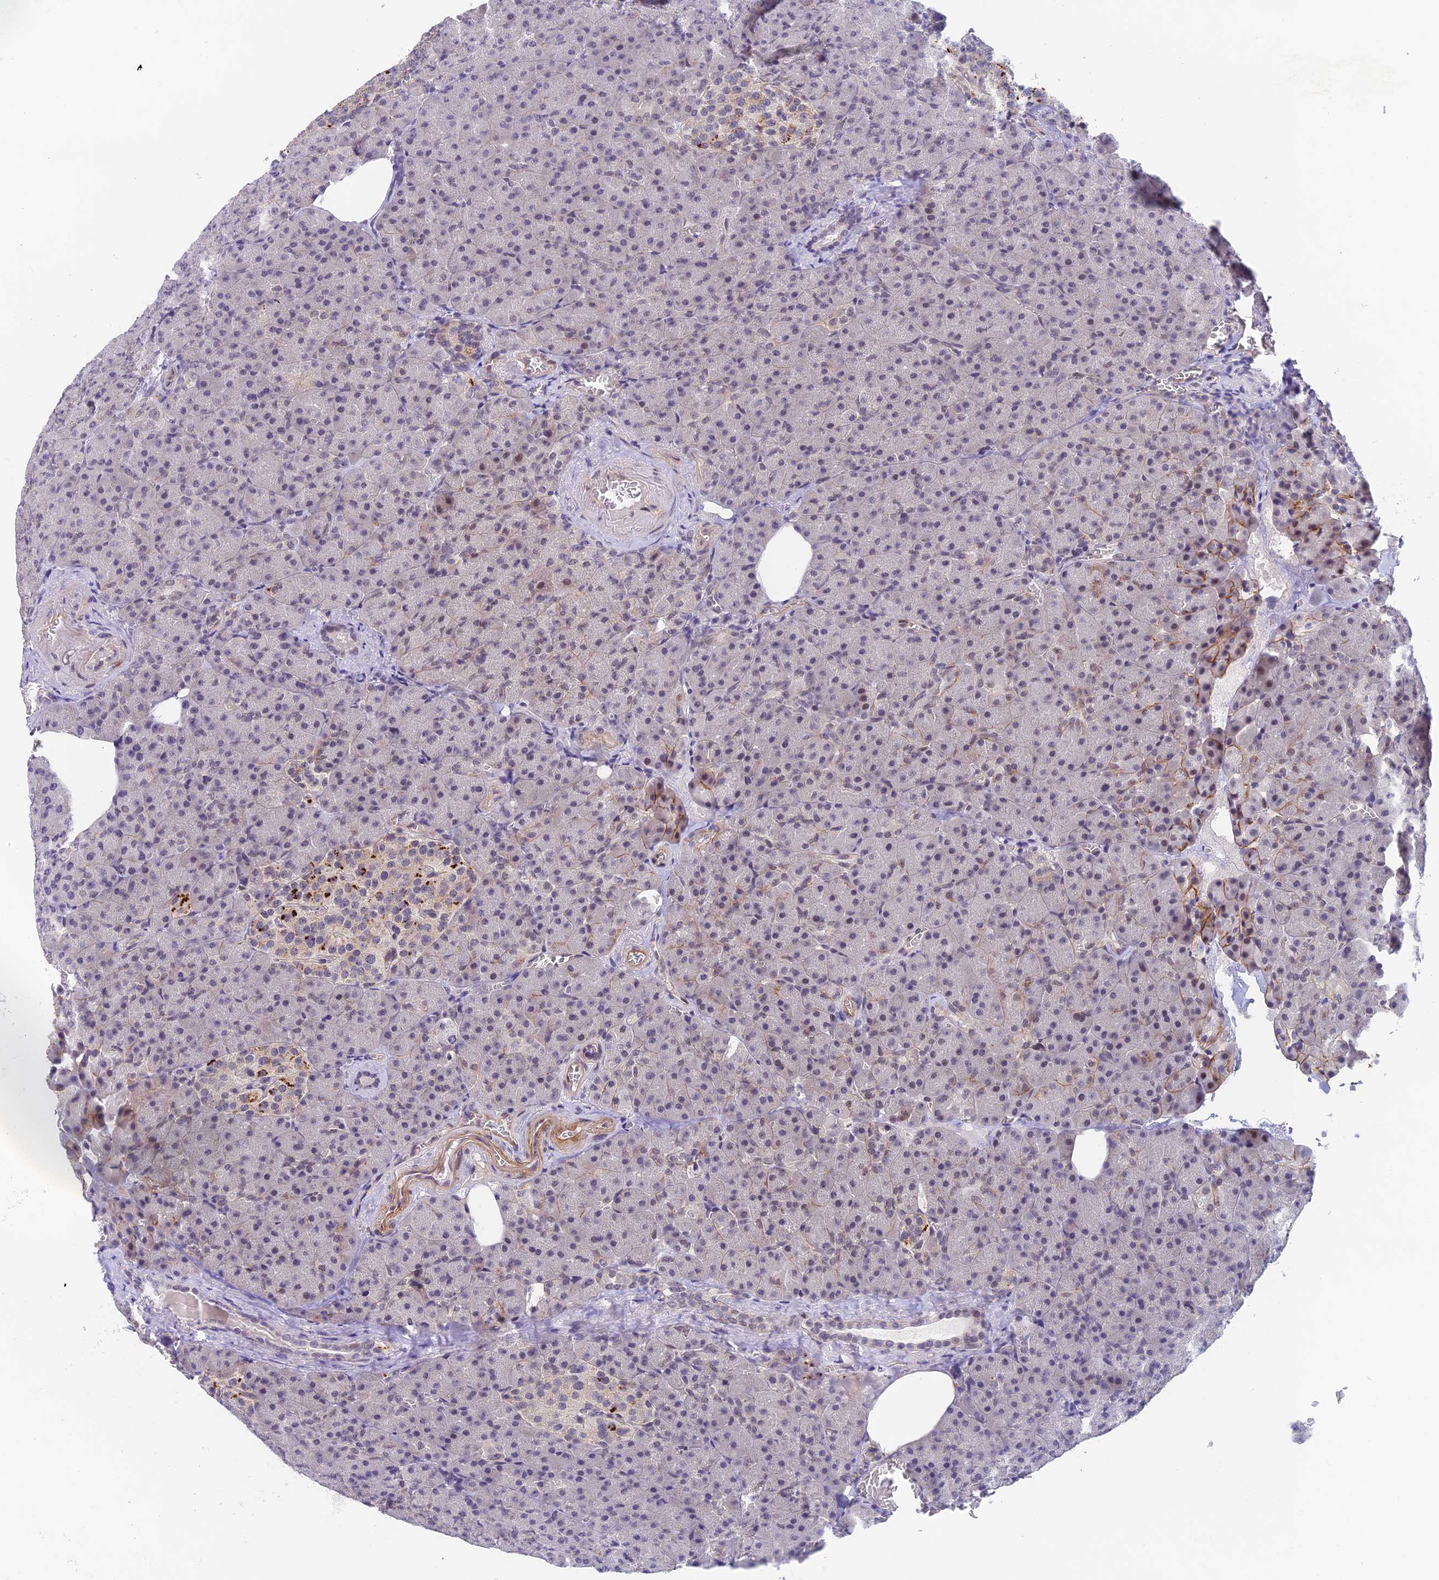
{"staining": {"intensity": "negative", "quantity": "none", "location": "none"}, "tissue": "pancreas", "cell_type": "Exocrine glandular cells", "image_type": "normal", "snomed": [{"axis": "morphology", "description": "Normal tissue, NOS"}, {"axis": "topography", "description": "Pancreas"}], "caption": "Immunohistochemistry photomicrograph of normal pancreas stained for a protein (brown), which reveals no staining in exocrine glandular cells. (DAB (3,3'-diaminobenzidine) immunohistochemistry visualized using brightfield microscopy, high magnification).", "gene": "NSMCE1", "patient": {"sex": "female", "age": 74}}